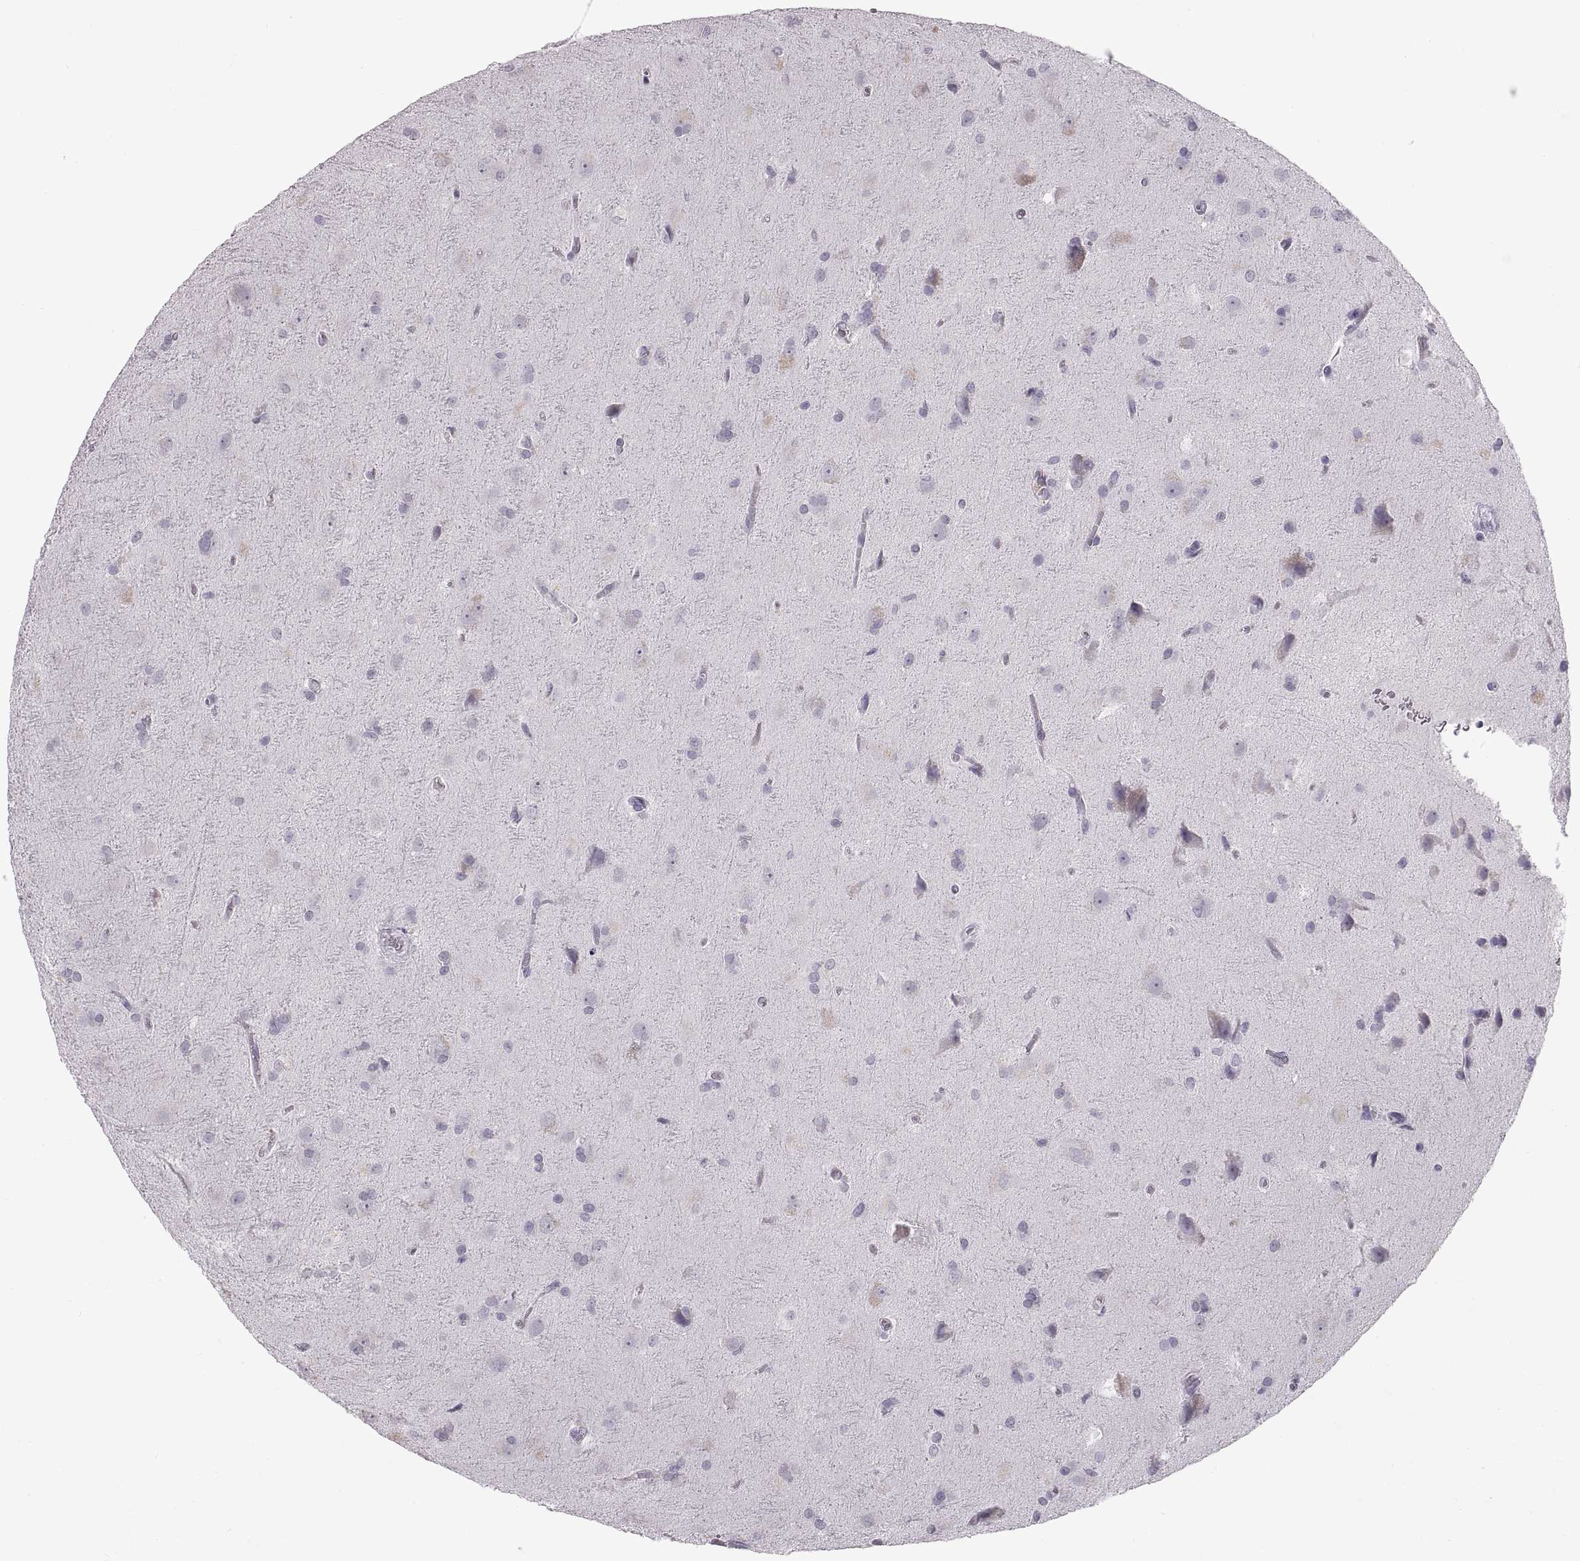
{"staining": {"intensity": "negative", "quantity": "none", "location": "none"}, "tissue": "glioma", "cell_type": "Tumor cells", "image_type": "cancer", "snomed": [{"axis": "morphology", "description": "Glioma, malignant, Low grade"}, {"axis": "topography", "description": "Brain"}], "caption": "The micrograph shows no significant expression in tumor cells of low-grade glioma (malignant). (DAB immunohistochemistry (IHC) with hematoxylin counter stain).", "gene": "SPACDR", "patient": {"sex": "male", "age": 58}}